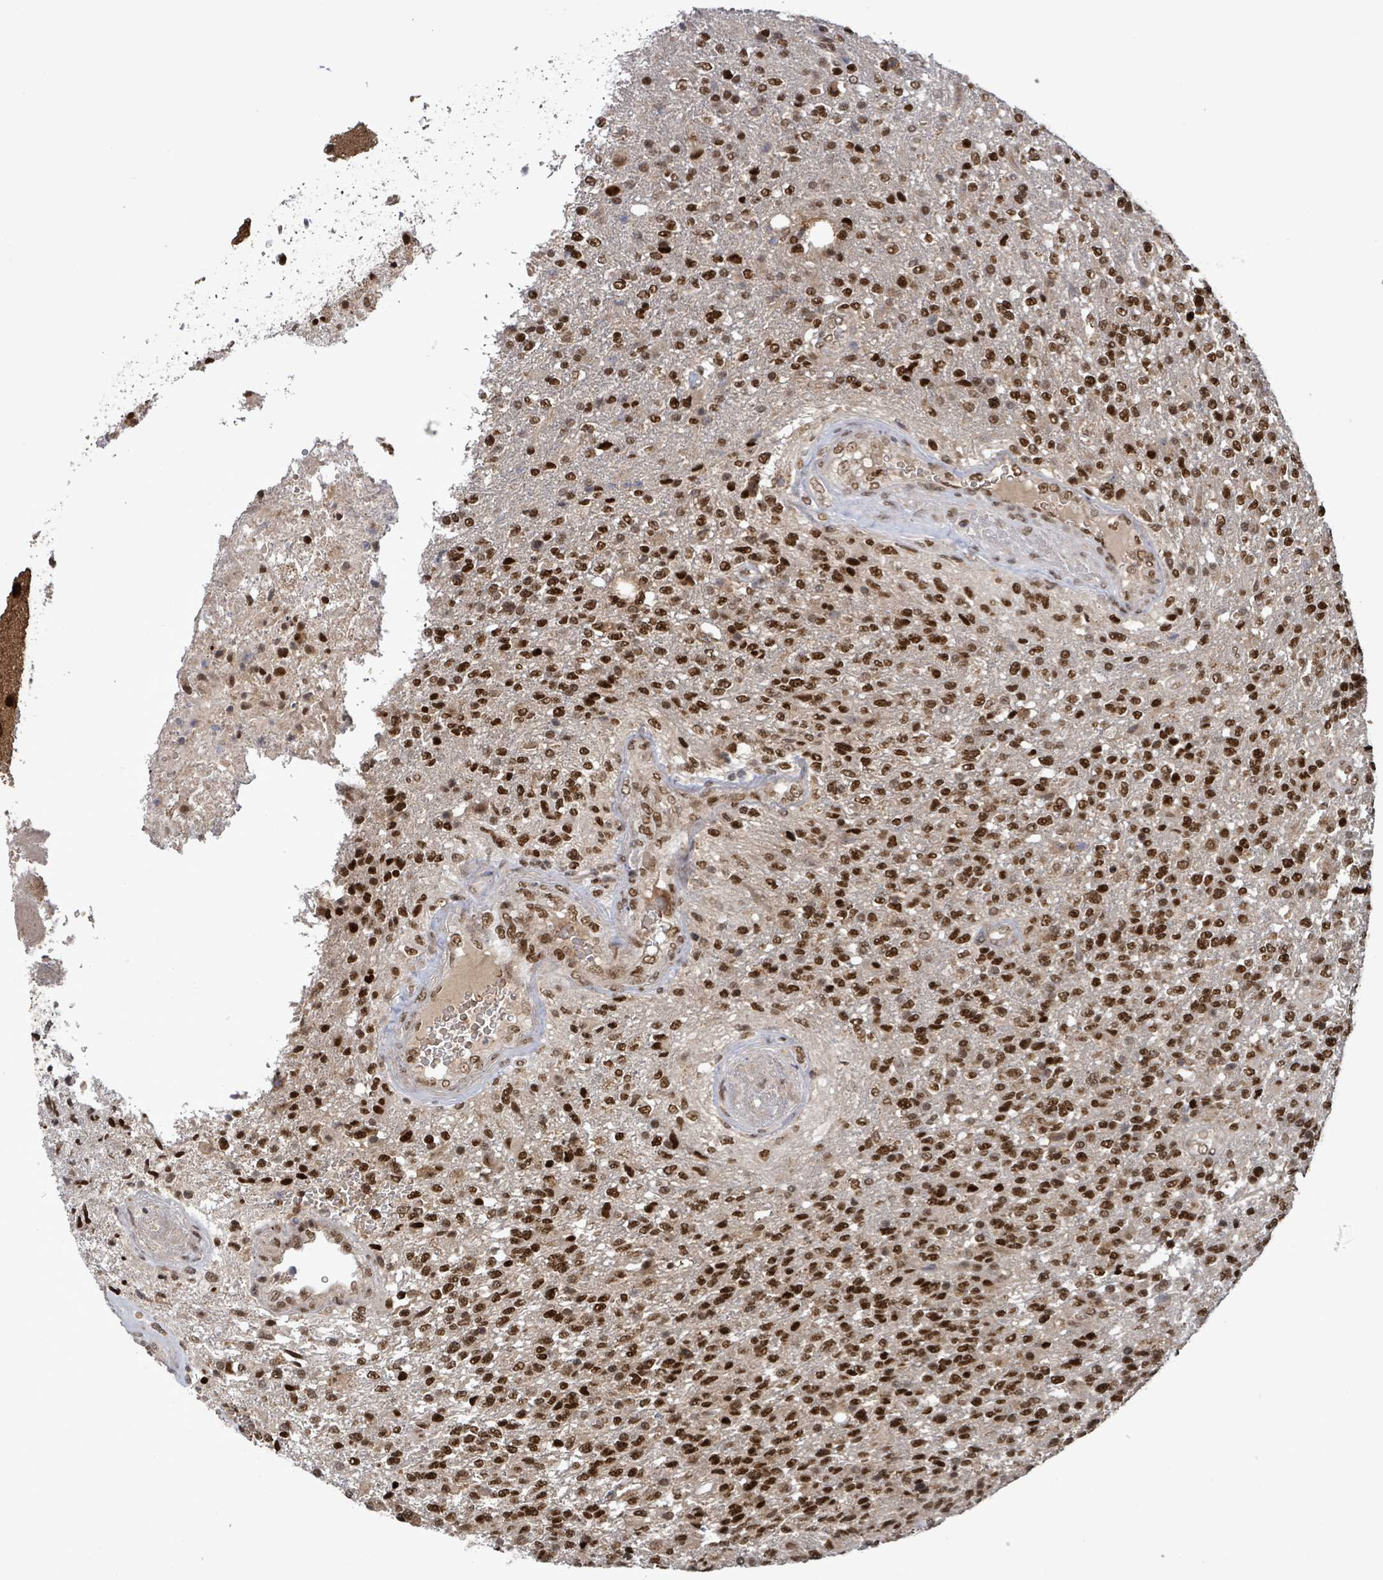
{"staining": {"intensity": "strong", "quantity": ">75%", "location": "nuclear"}, "tissue": "glioma", "cell_type": "Tumor cells", "image_type": "cancer", "snomed": [{"axis": "morphology", "description": "Glioma, malignant, High grade"}, {"axis": "topography", "description": "Brain"}], "caption": "High-magnification brightfield microscopy of malignant glioma (high-grade) stained with DAB (brown) and counterstained with hematoxylin (blue). tumor cells exhibit strong nuclear staining is identified in approximately>75% of cells.", "gene": "PATZ1", "patient": {"sex": "male", "age": 56}}